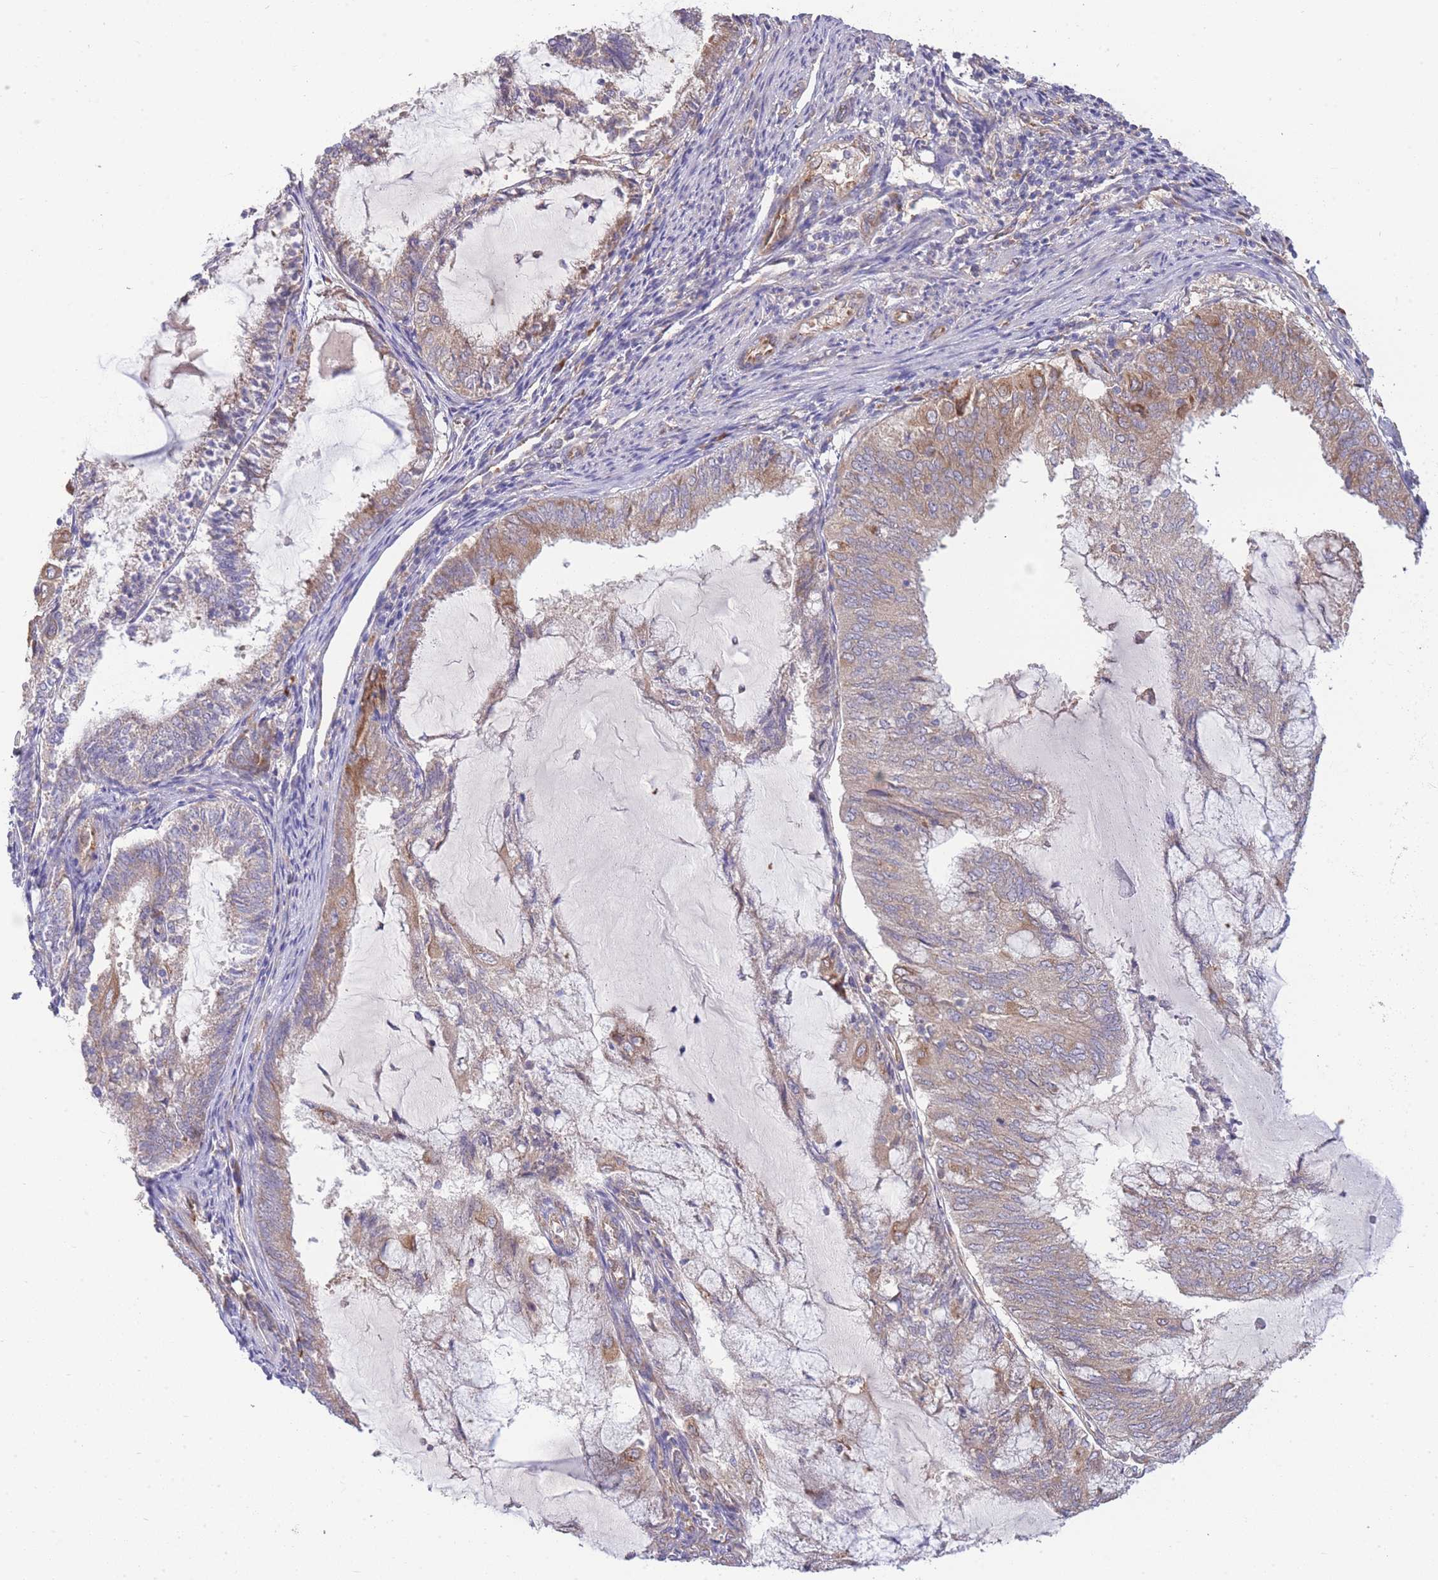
{"staining": {"intensity": "moderate", "quantity": "25%-75%", "location": "cytoplasmic/membranous"}, "tissue": "endometrial cancer", "cell_type": "Tumor cells", "image_type": "cancer", "snomed": [{"axis": "morphology", "description": "Adenocarcinoma, NOS"}, {"axis": "topography", "description": "Endometrium"}], "caption": "This micrograph shows IHC staining of adenocarcinoma (endometrial), with medium moderate cytoplasmic/membranous staining in approximately 25%-75% of tumor cells.", "gene": "BEX1", "patient": {"sex": "female", "age": 81}}